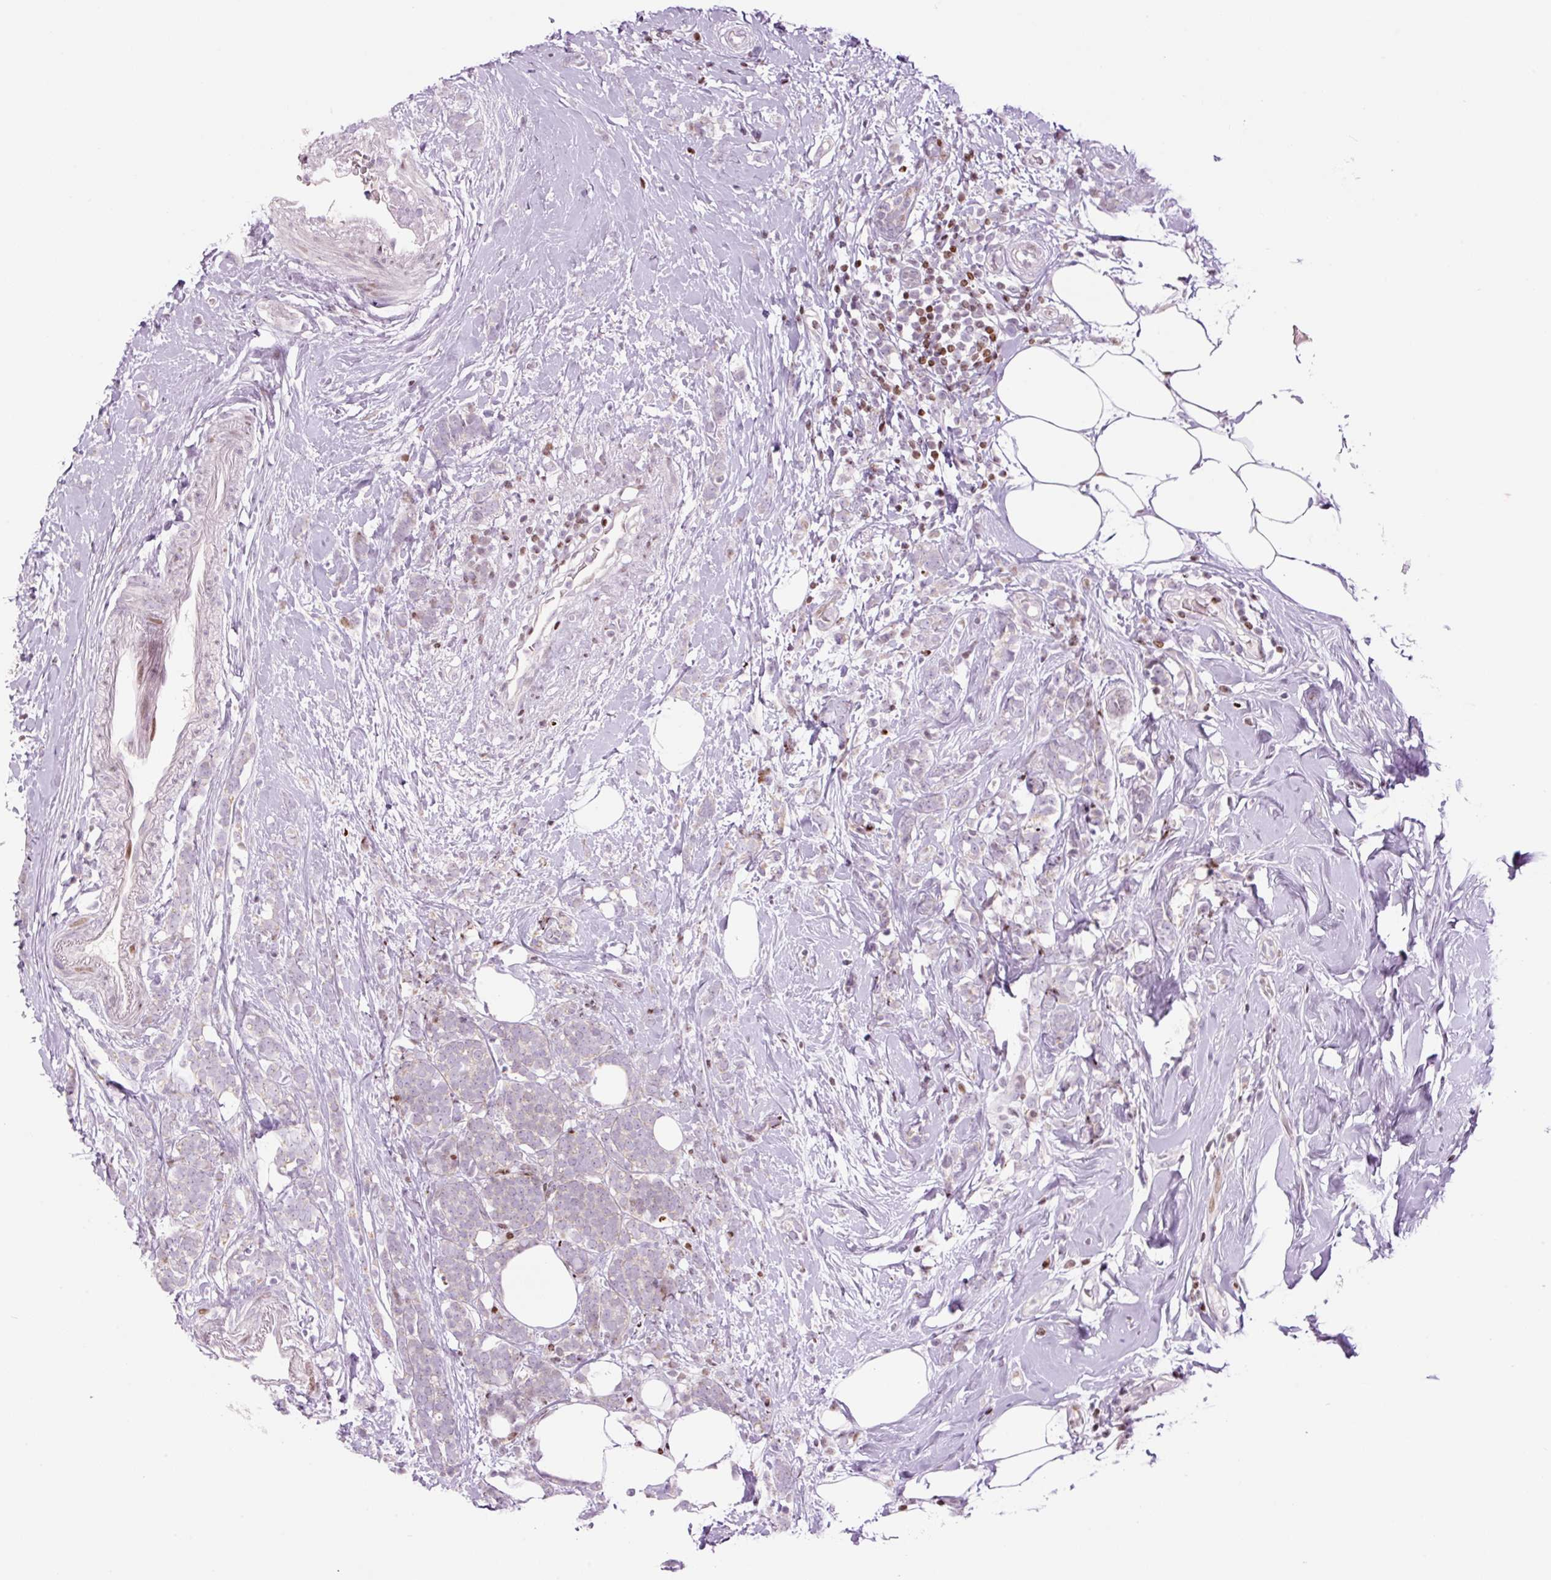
{"staining": {"intensity": "negative", "quantity": "none", "location": "none"}, "tissue": "breast cancer", "cell_type": "Tumor cells", "image_type": "cancer", "snomed": [{"axis": "morphology", "description": "Lobular carcinoma"}, {"axis": "topography", "description": "Breast"}], "caption": "Tumor cells are negative for protein expression in human breast lobular carcinoma.", "gene": "TMEM177", "patient": {"sex": "female", "age": 58}}